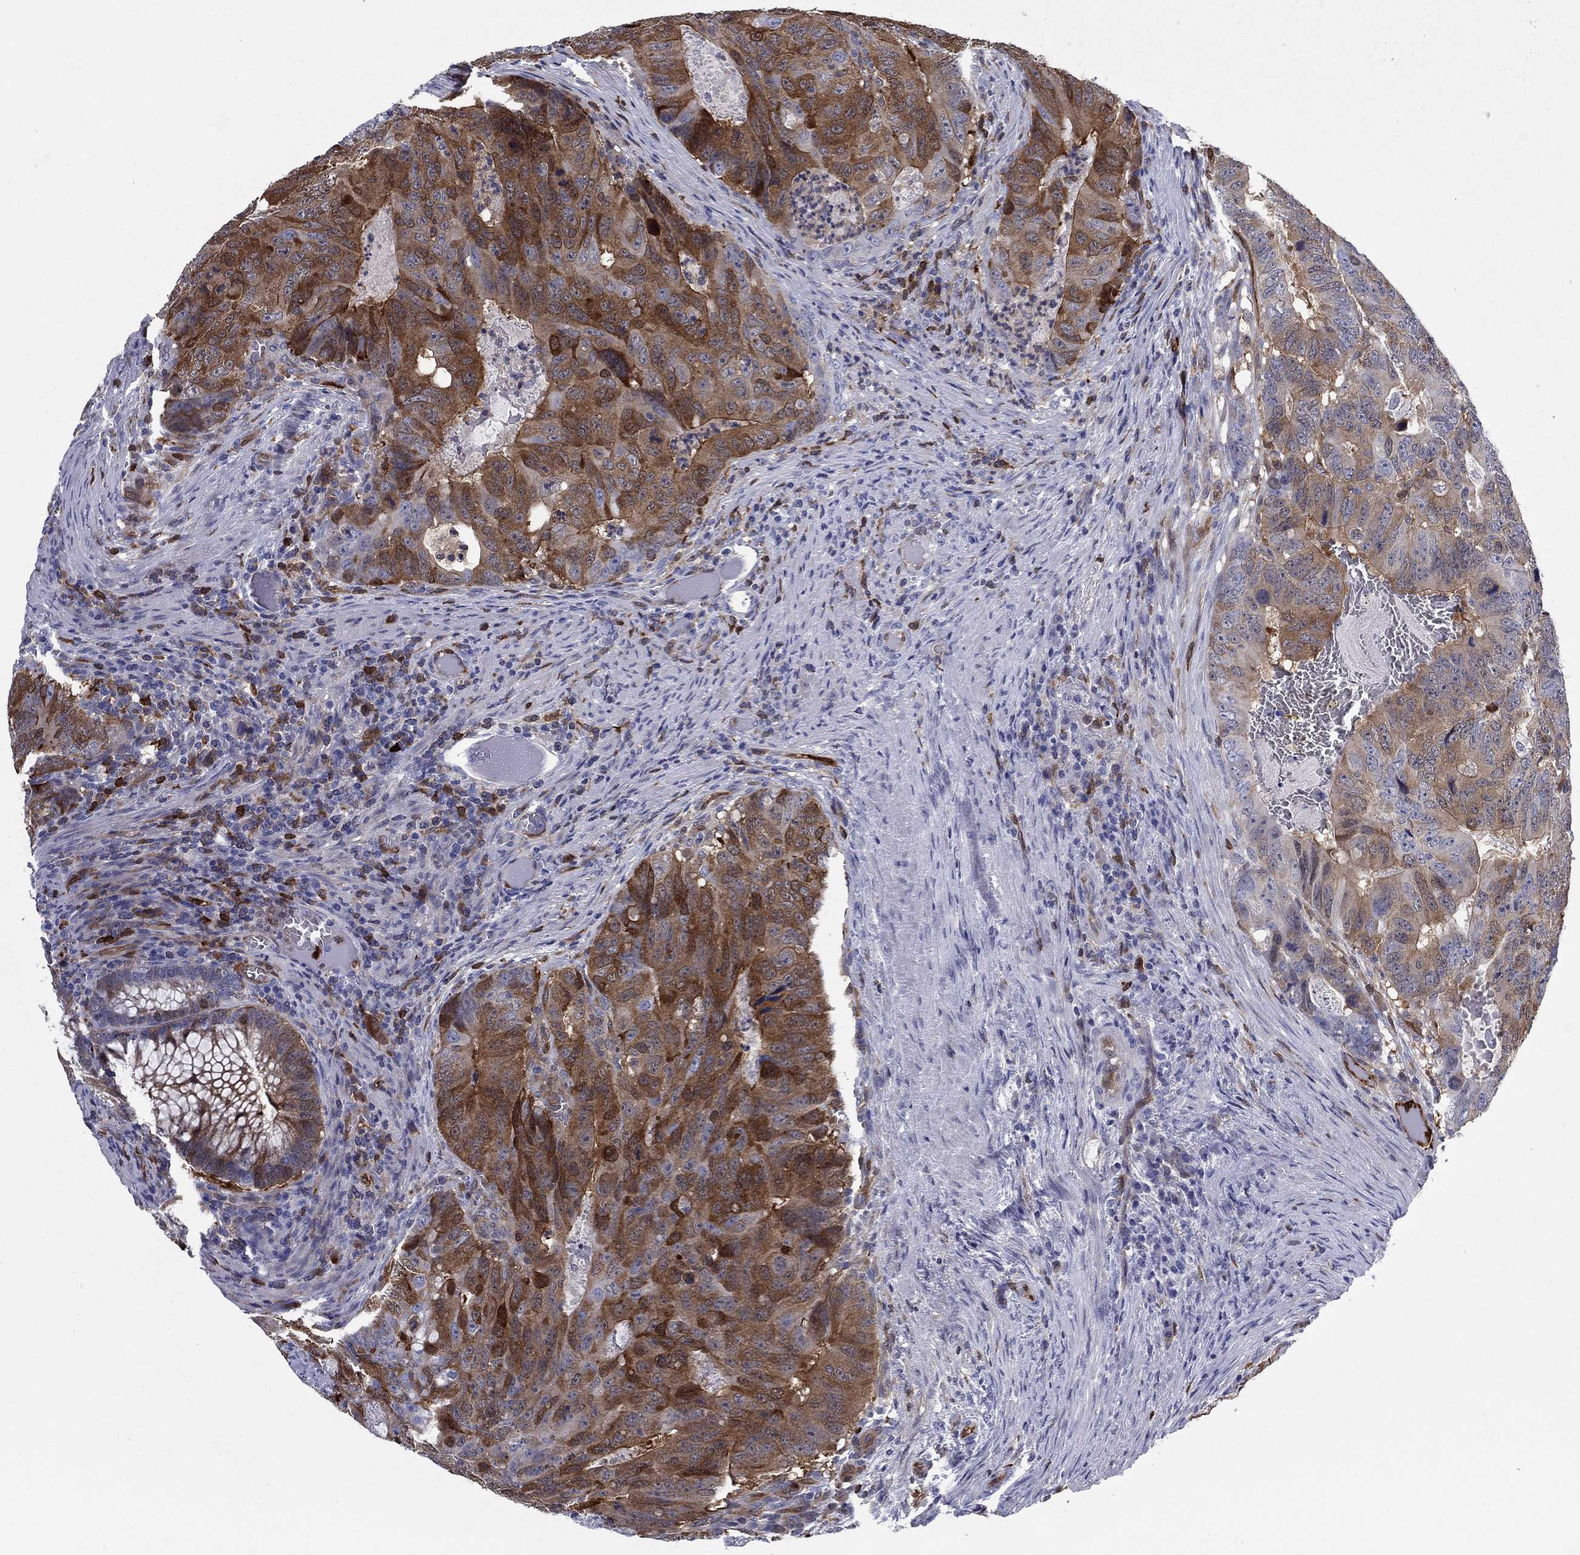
{"staining": {"intensity": "strong", "quantity": "25%-75%", "location": "cytoplasmic/membranous"}, "tissue": "colorectal cancer", "cell_type": "Tumor cells", "image_type": "cancer", "snomed": [{"axis": "morphology", "description": "Adenocarcinoma, NOS"}, {"axis": "topography", "description": "Colon"}], "caption": "Immunohistochemistry of human adenocarcinoma (colorectal) reveals high levels of strong cytoplasmic/membranous staining in about 25%-75% of tumor cells. The protein of interest is stained brown, and the nuclei are stained in blue (DAB (3,3'-diaminobenzidine) IHC with brightfield microscopy, high magnification).", "gene": "STMN1", "patient": {"sex": "male", "age": 79}}